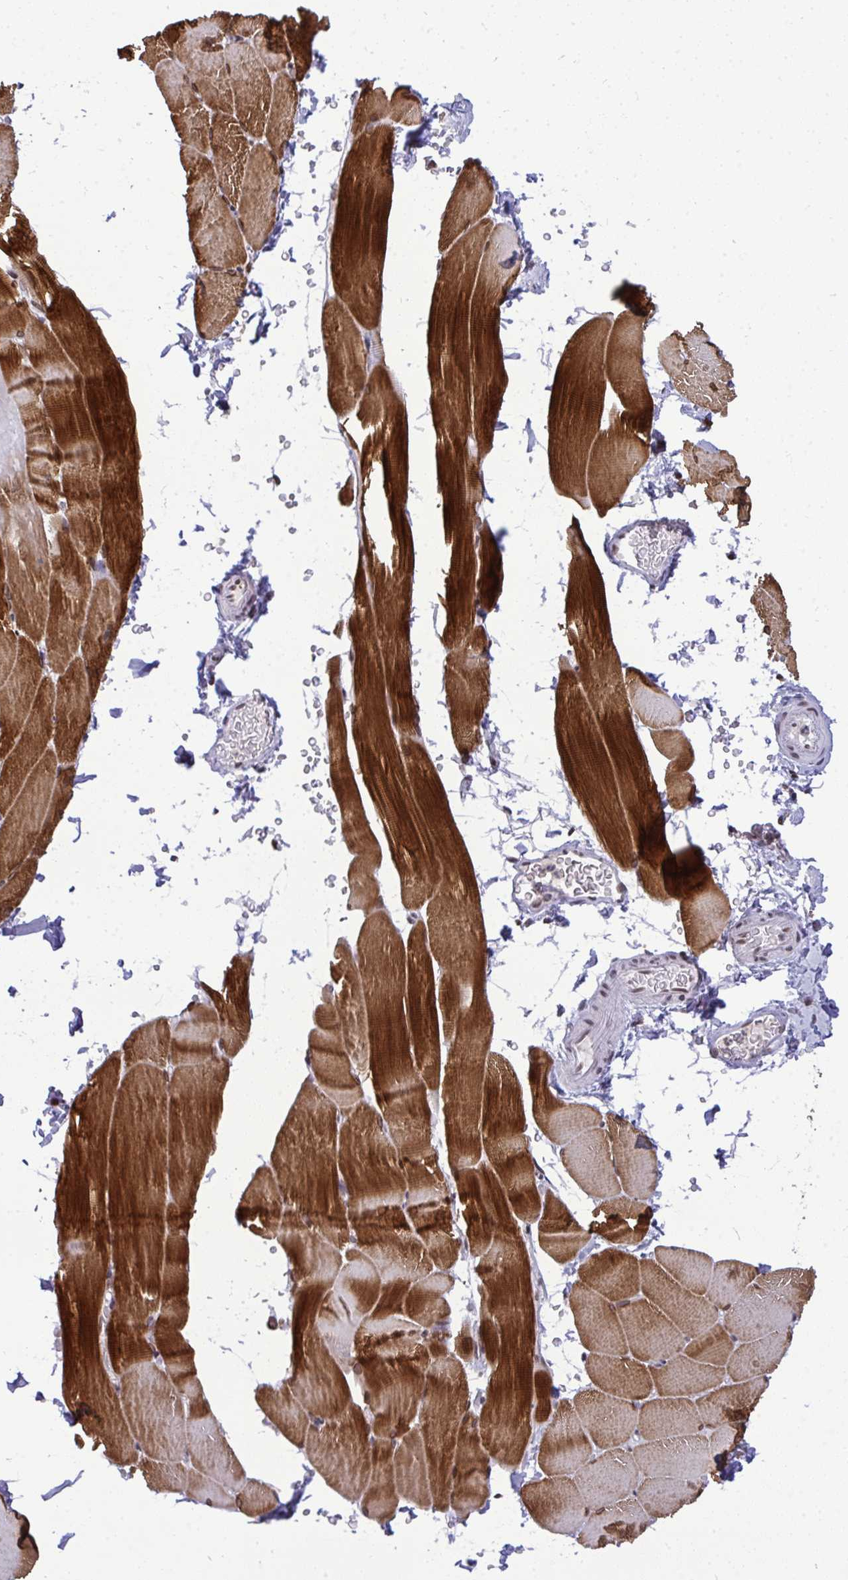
{"staining": {"intensity": "strong", "quantity": "25%-75%", "location": "cytoplasmic/membranous,nuclear"}, "tissue": "skeletal muscle", "cell_type": "Myocytes", "image_type": "normal", "snomed": [{"axis": "morphology", "description": "Normal tissue, NOS"}, {"axis": "topography", "description": "Skeletal muscle"}], "caption": "Immunohistochemical staining of normal skeletal muscle reveals strong cytoplasmic/membranous,nuclear protein expression in approximately 25%-75% of myocytes.", "gene": "JPT1", "patient": {"sex": "female", "age": 37}}